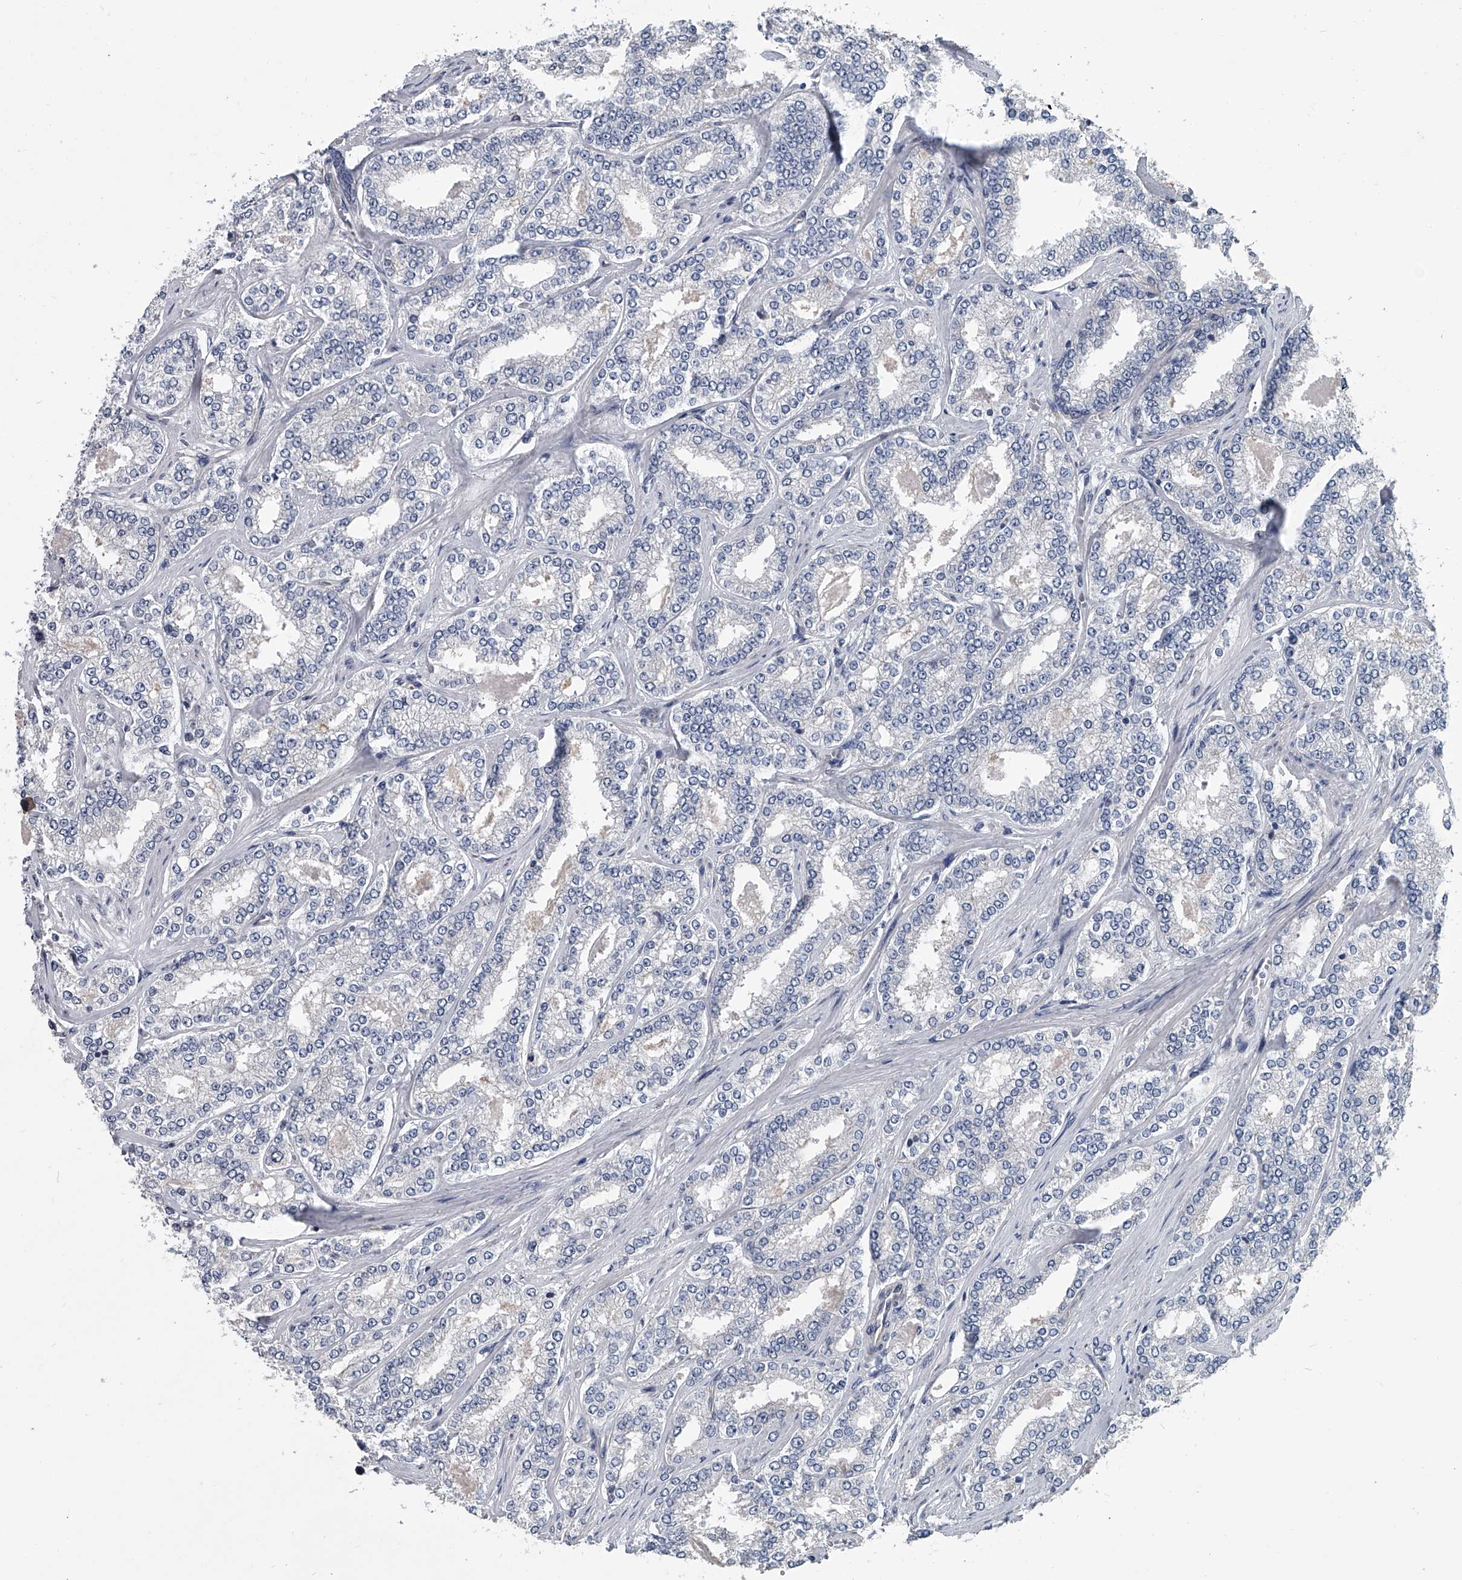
{"staining": {"intensity": "negative", "quantity": "none", "location": "none"}, "tissue": "prostate cancer", "cell_type": "Tumor cells", "image_type": "cancer", "snomed": [{"axis": "morphology", "description": "Normal tissue, NOS"}, {"axis": "morphology", "description": "Adenocarcinoma, High grade"}, {"axis": "topography", "description": "Prostate"}], "caption": "Prostate cancer was stained to show a protein in brown. There is no significant expression in tumor cells.", "gene": "ABCG1", "patient": {"sex": "male", "age": 83}}